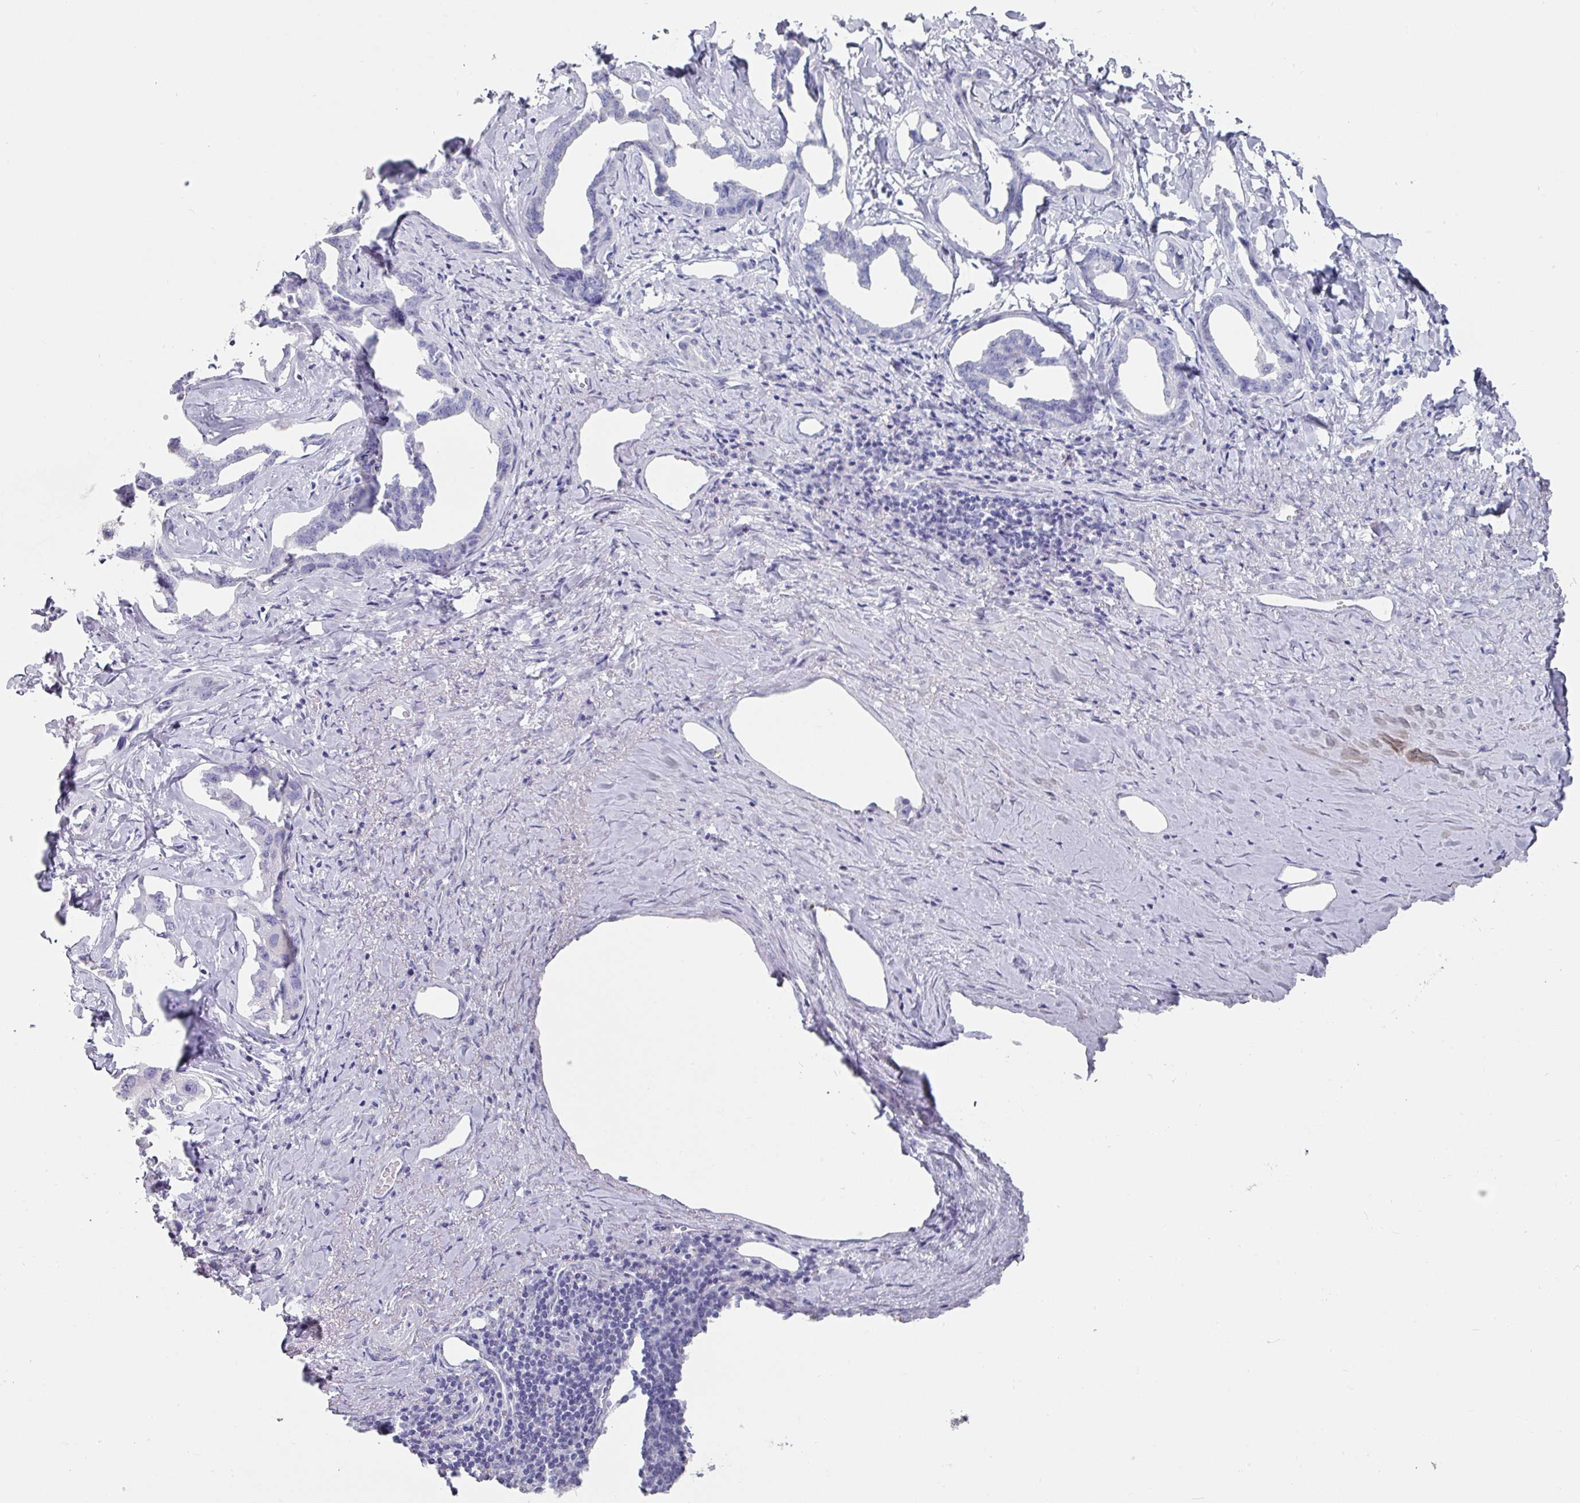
{"staining": {"intensity": "negative", "quantity": "none", "location": "none"}, "tissue": "liver cancer", "cell_type": "Tumor cells", "image_type": "cancer", "snomed": [{"axis": "morphology", "description": "Cholangiocarcinoma"}, {"axis": "topography", "description": "Liver"}], "caption": "Human cholangiocarcinoma (liver) stained for a protein using IHC reveals no expression in tumor cells.", "gene": "SETBP1", "patient": {"sex": "male", "age": 59}}